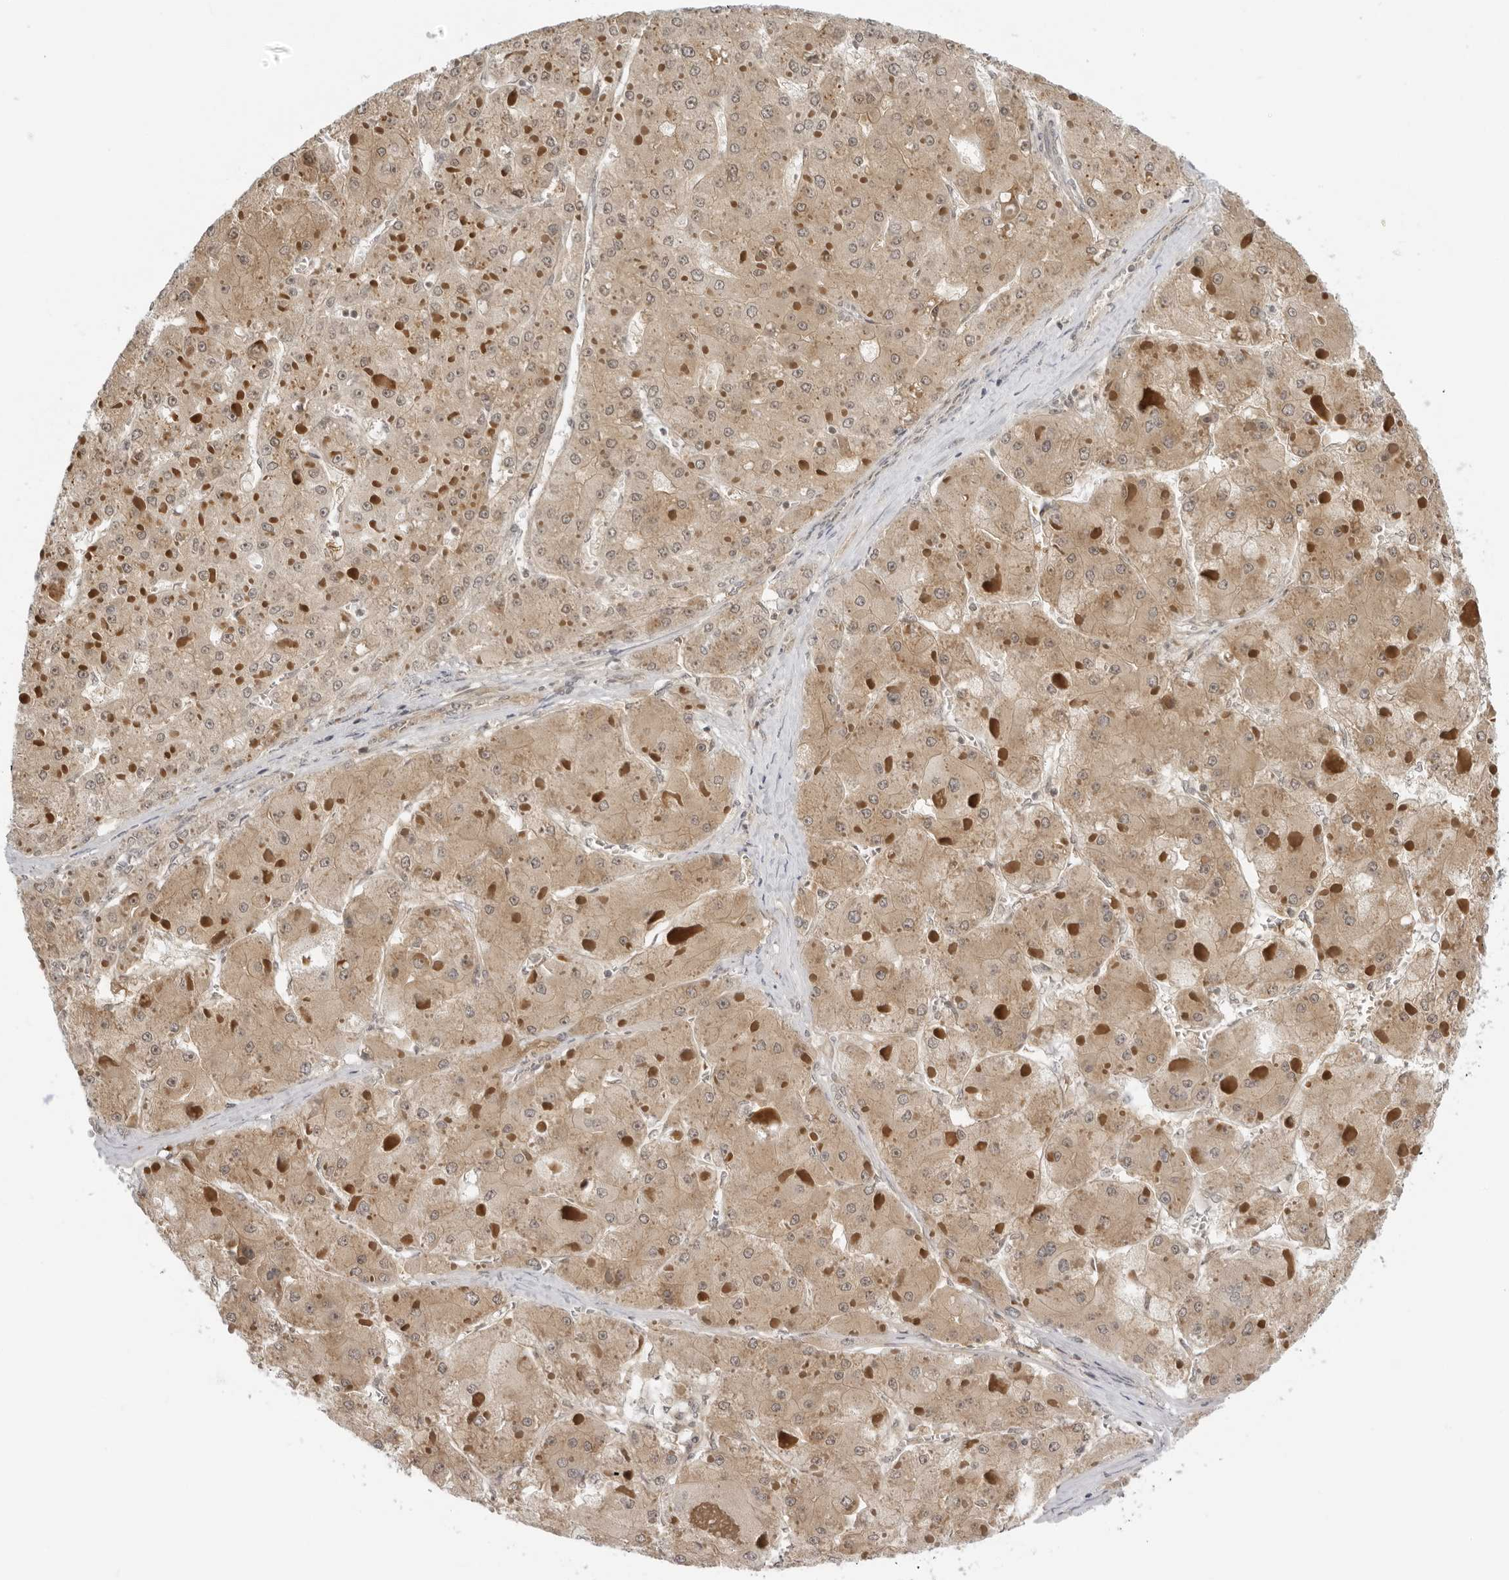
{"staining": {"intensity": "moderate", "quantity": ">75%", "location": "cytoplasmic/membranous"}, "tissue": "liver cancer", "cell_type": "Tumor cells", "image_type": "cancer", "snomed": [{"axis": "morphology", "description": "Carcinoma, Hepatocellular, NOS"}, {"axis": "topography", "description": "Liver"}], "caption": "Liver cancer stained for a protein demonstrates moderate cytoplasmic/membranous positivity in tumor cells. Ihc stains the protein of interest in brown and the nuclei are stained blue.", "gene": "PRRC2C", "patient": {"sex": "female", "age": 73}}